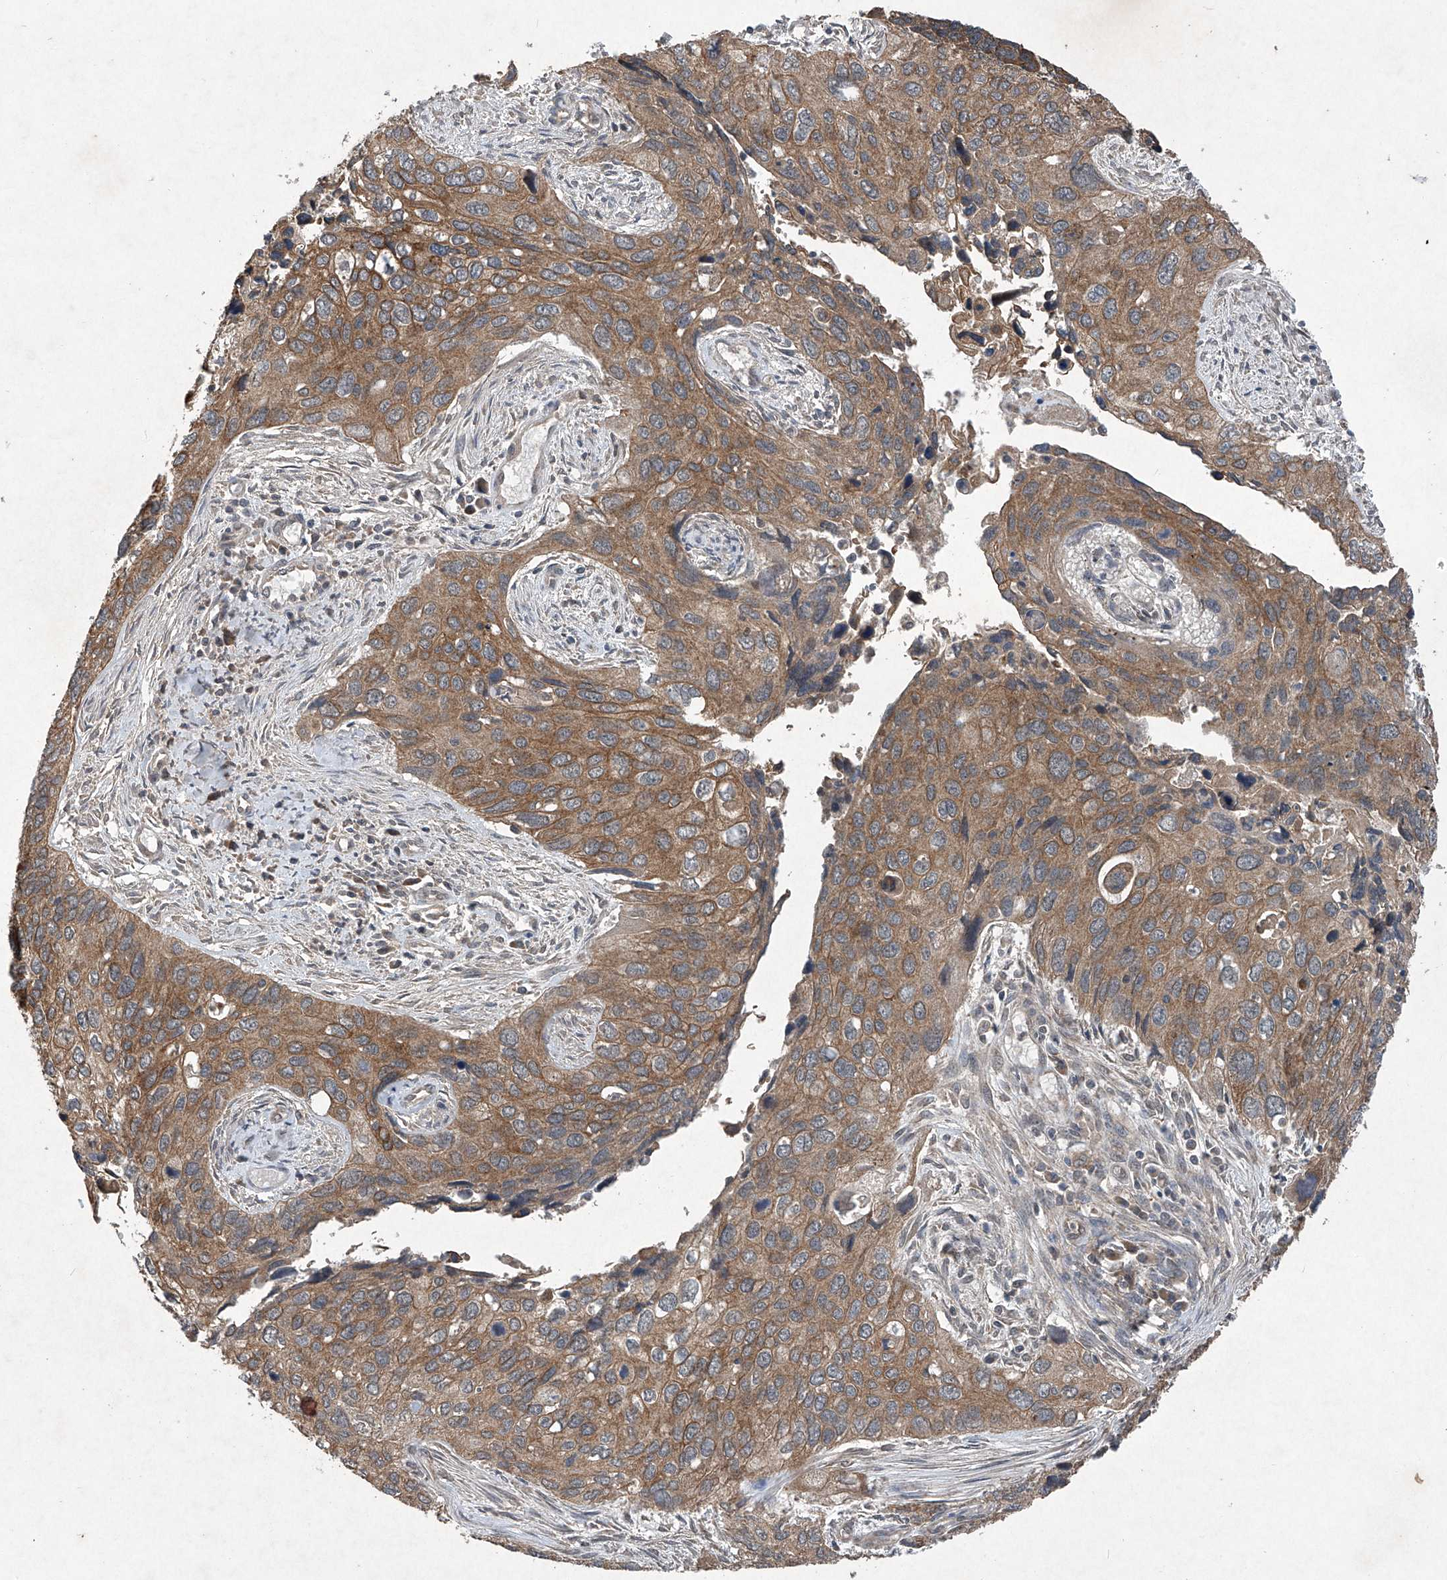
{"staining": {"intensity": "moderate", "quantity": ">75%", "location": "cytoplasmic/membranous"}, "tissue": "cervical cancer", "cell_type": "Tumor cells", "image_type": "cancer", "snomed": [{"axis": "morphology", "description": "Squamous cell carcinoma, NOS"}, {"axis": "topography", "description": "Cervix"}], "caption": "Immunohistochemistry image of neoplastic tissue: human cervical cancer stained using IHC exhibits medium levels of moderate protein expression localized specifically in the cytoplasmic/membranous of tumor cells, appearing as a cytoplasmic/membranous brown color.", "gene": "SUMF2", "patient": {"sex": "female", "age": 55}}